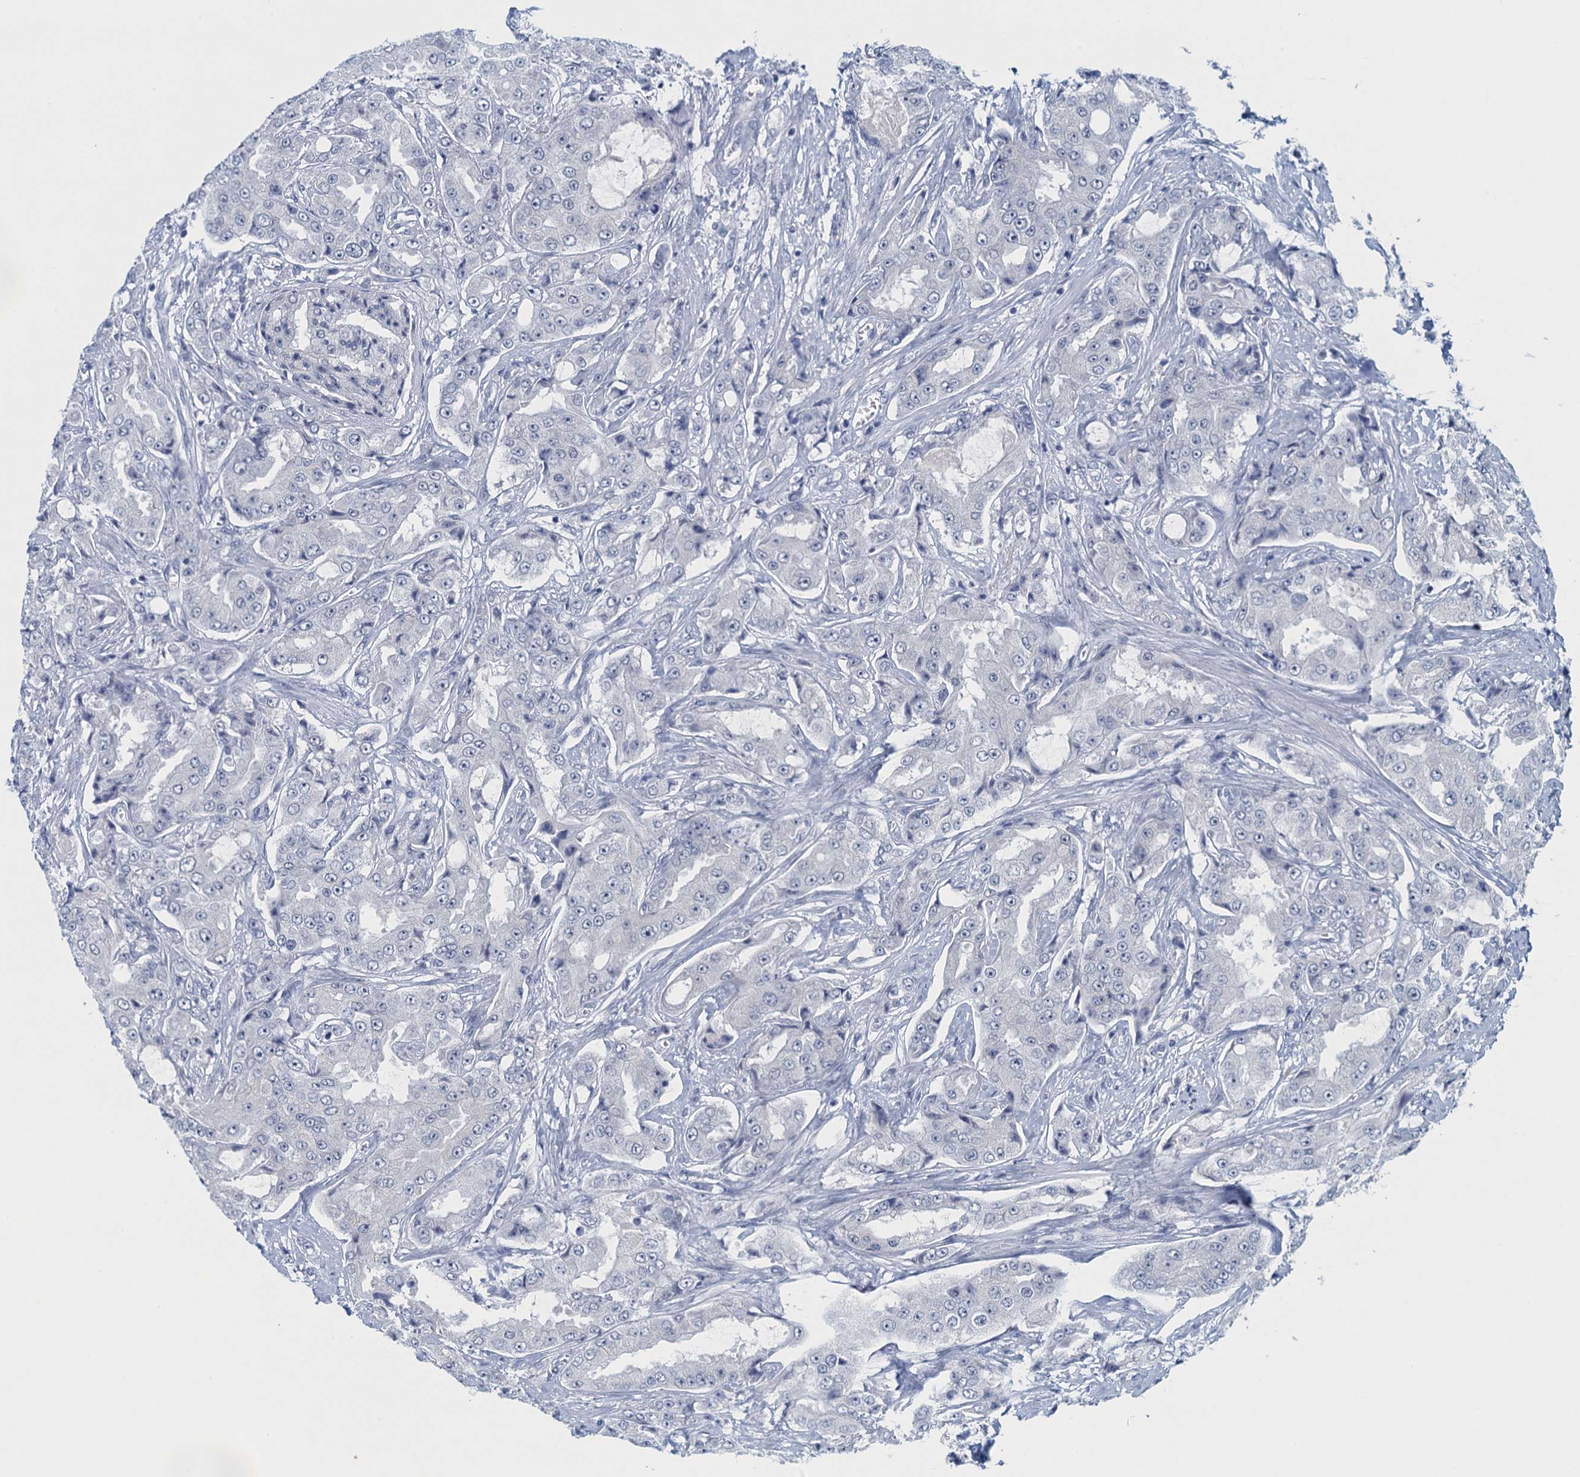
{"staining": {"intensity": "negative", "quantity": "none", "location": "none"}, "tissue": "prostate cancer", "cell_type": "Tumor cells", "image_type": "cancer", "snomed": [{"axis": "morphology", "description": "Adenocarcinoma, High grade"}, {"axis": "topography", "description": "Prostate"}], "caption": "This image is of high-grade adenocarcinoma (prostate) stained with immunohistochemistry (IHC) to label a protein in brown with the nuclei are counter-stained blue. There is no expression in tumor cells.", "gene": "ENSG00000131152", "patient": {"sex": "male", "age": 73}}